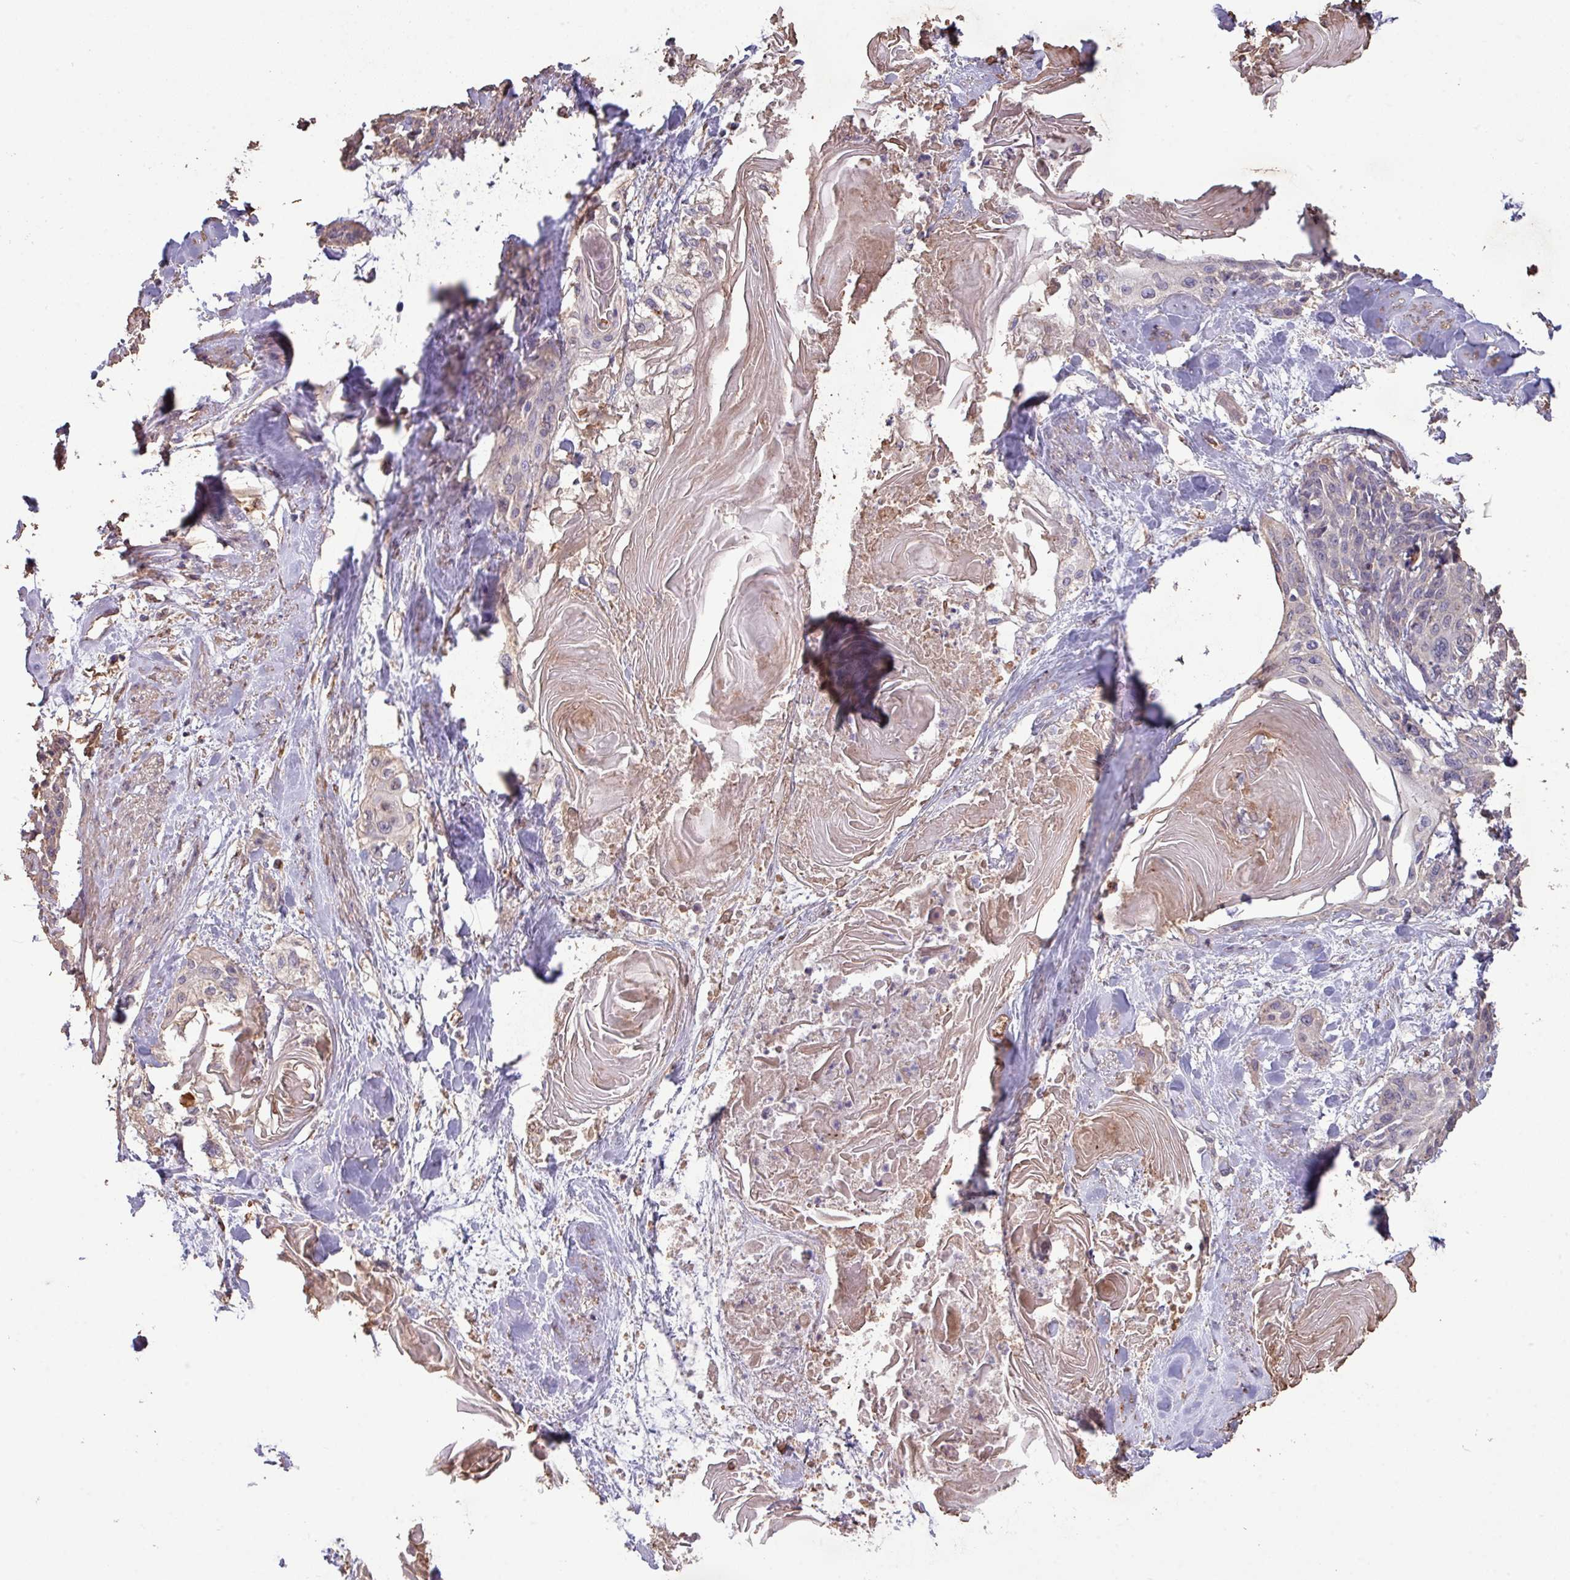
{"staining": {"intensity": "negative", "quantity": "none", "location": "none"}, "tissue": "cervical cancer", "cell_type": "Tumor cells", "image_type": "cancer", "snomed": [{"axis": "morphology", "description": "Squamous cell carcinoma, NOS"}, {"axis": "topography", "description": "Cervix"}], "caption": "There is no significant expression in tumor cells of cervical squamous cell carcinoma.", "gene": "CAMK2B", "patient": {"sex": "female", "age": 57}}